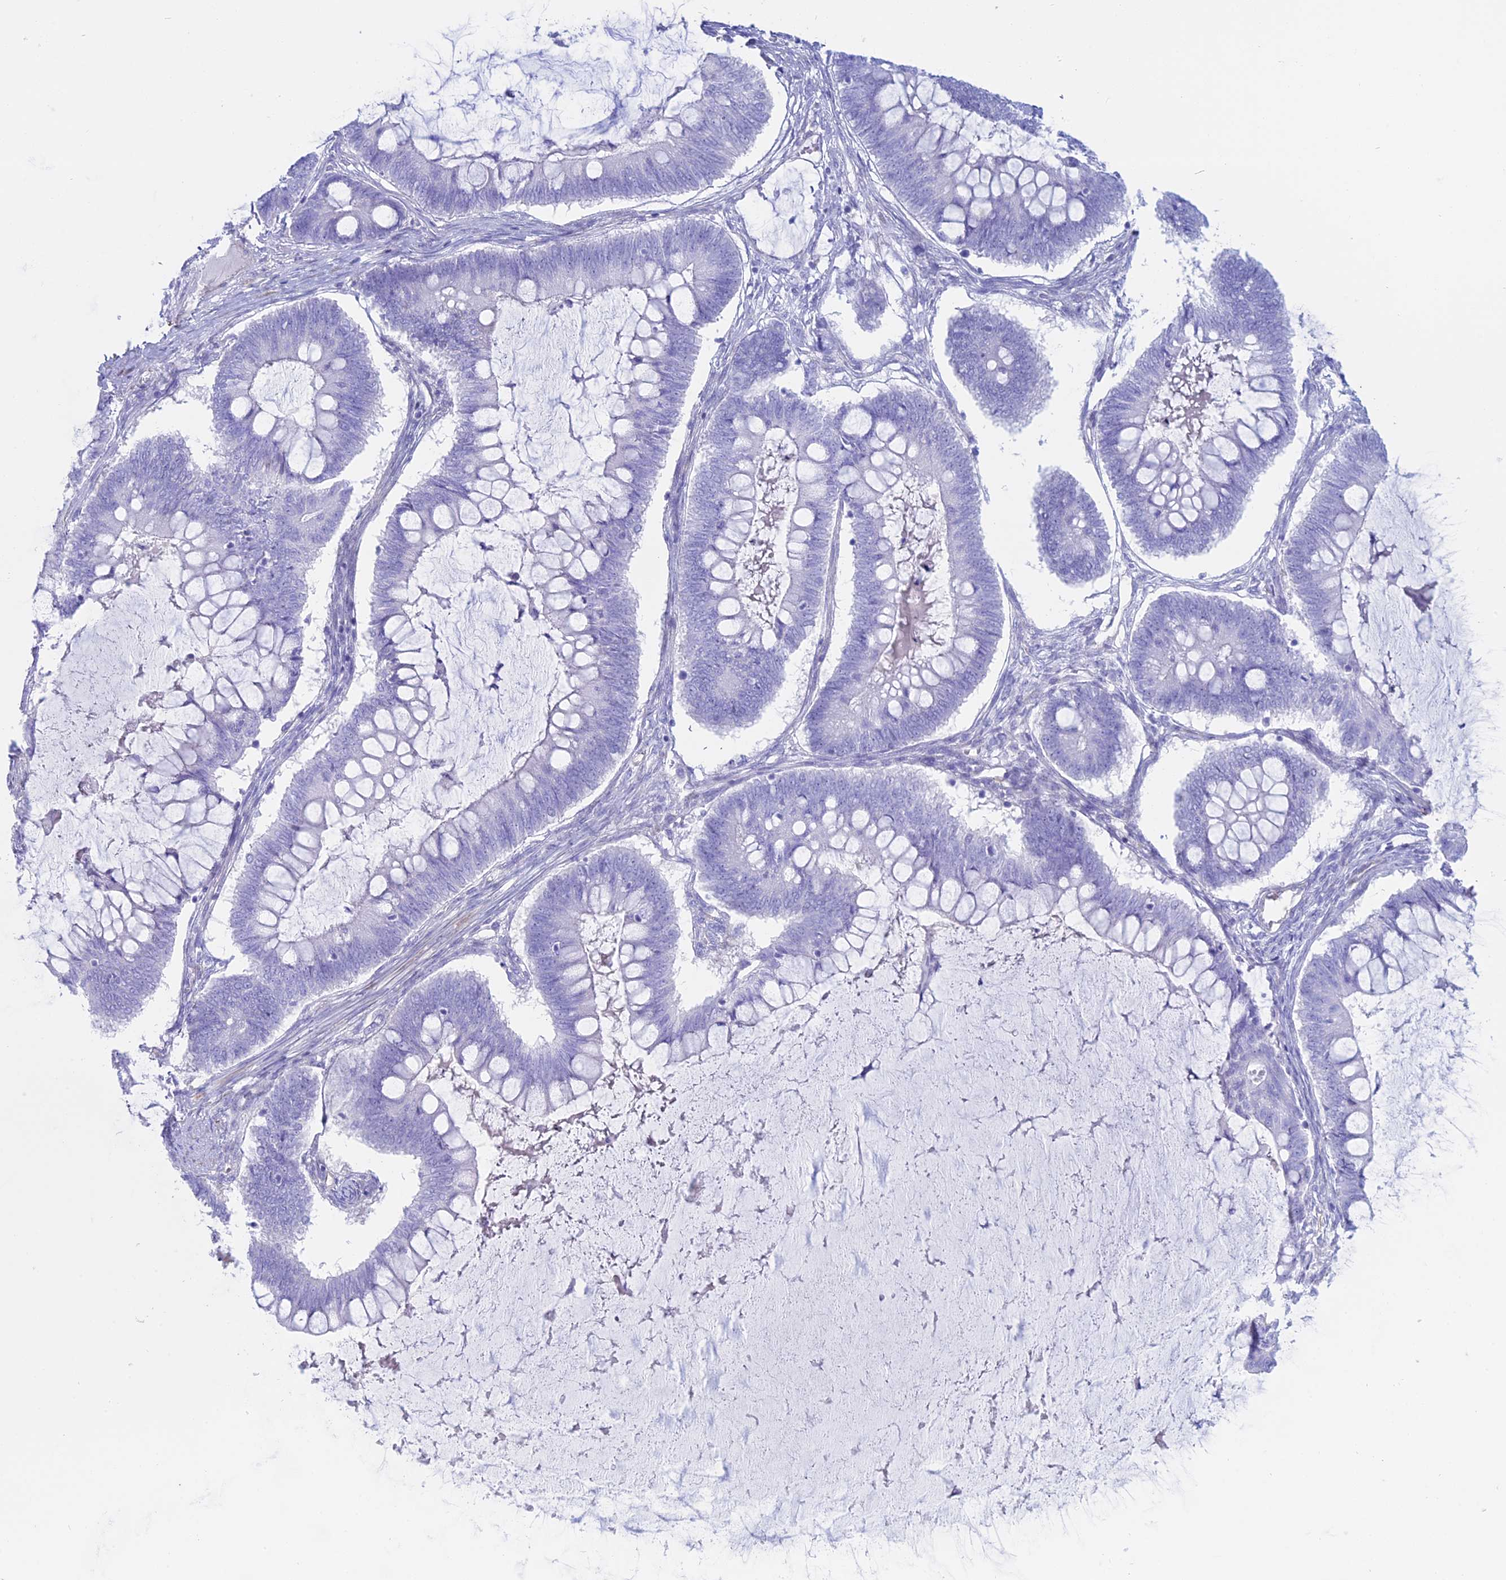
{"staining": {"intensity": "negative", "quantity": "none", "location": "none"}, "tissue": "ovarian cancer", "cell_type": "Tumor cells", "image_type": "cancer", "snomed": [{"axis": "morphology", "description": "Cystadenocarcinoma, mucinous, NOS"}, {"axis": "topography", "description": "Ovary"}], "caption": "IHC of mucinous cystadenocarcinoma (ovarian) exhibits no positivity in tumor cells.", "gene": "OR2AE1", "patient": {"sex": "female", "age": 61}}